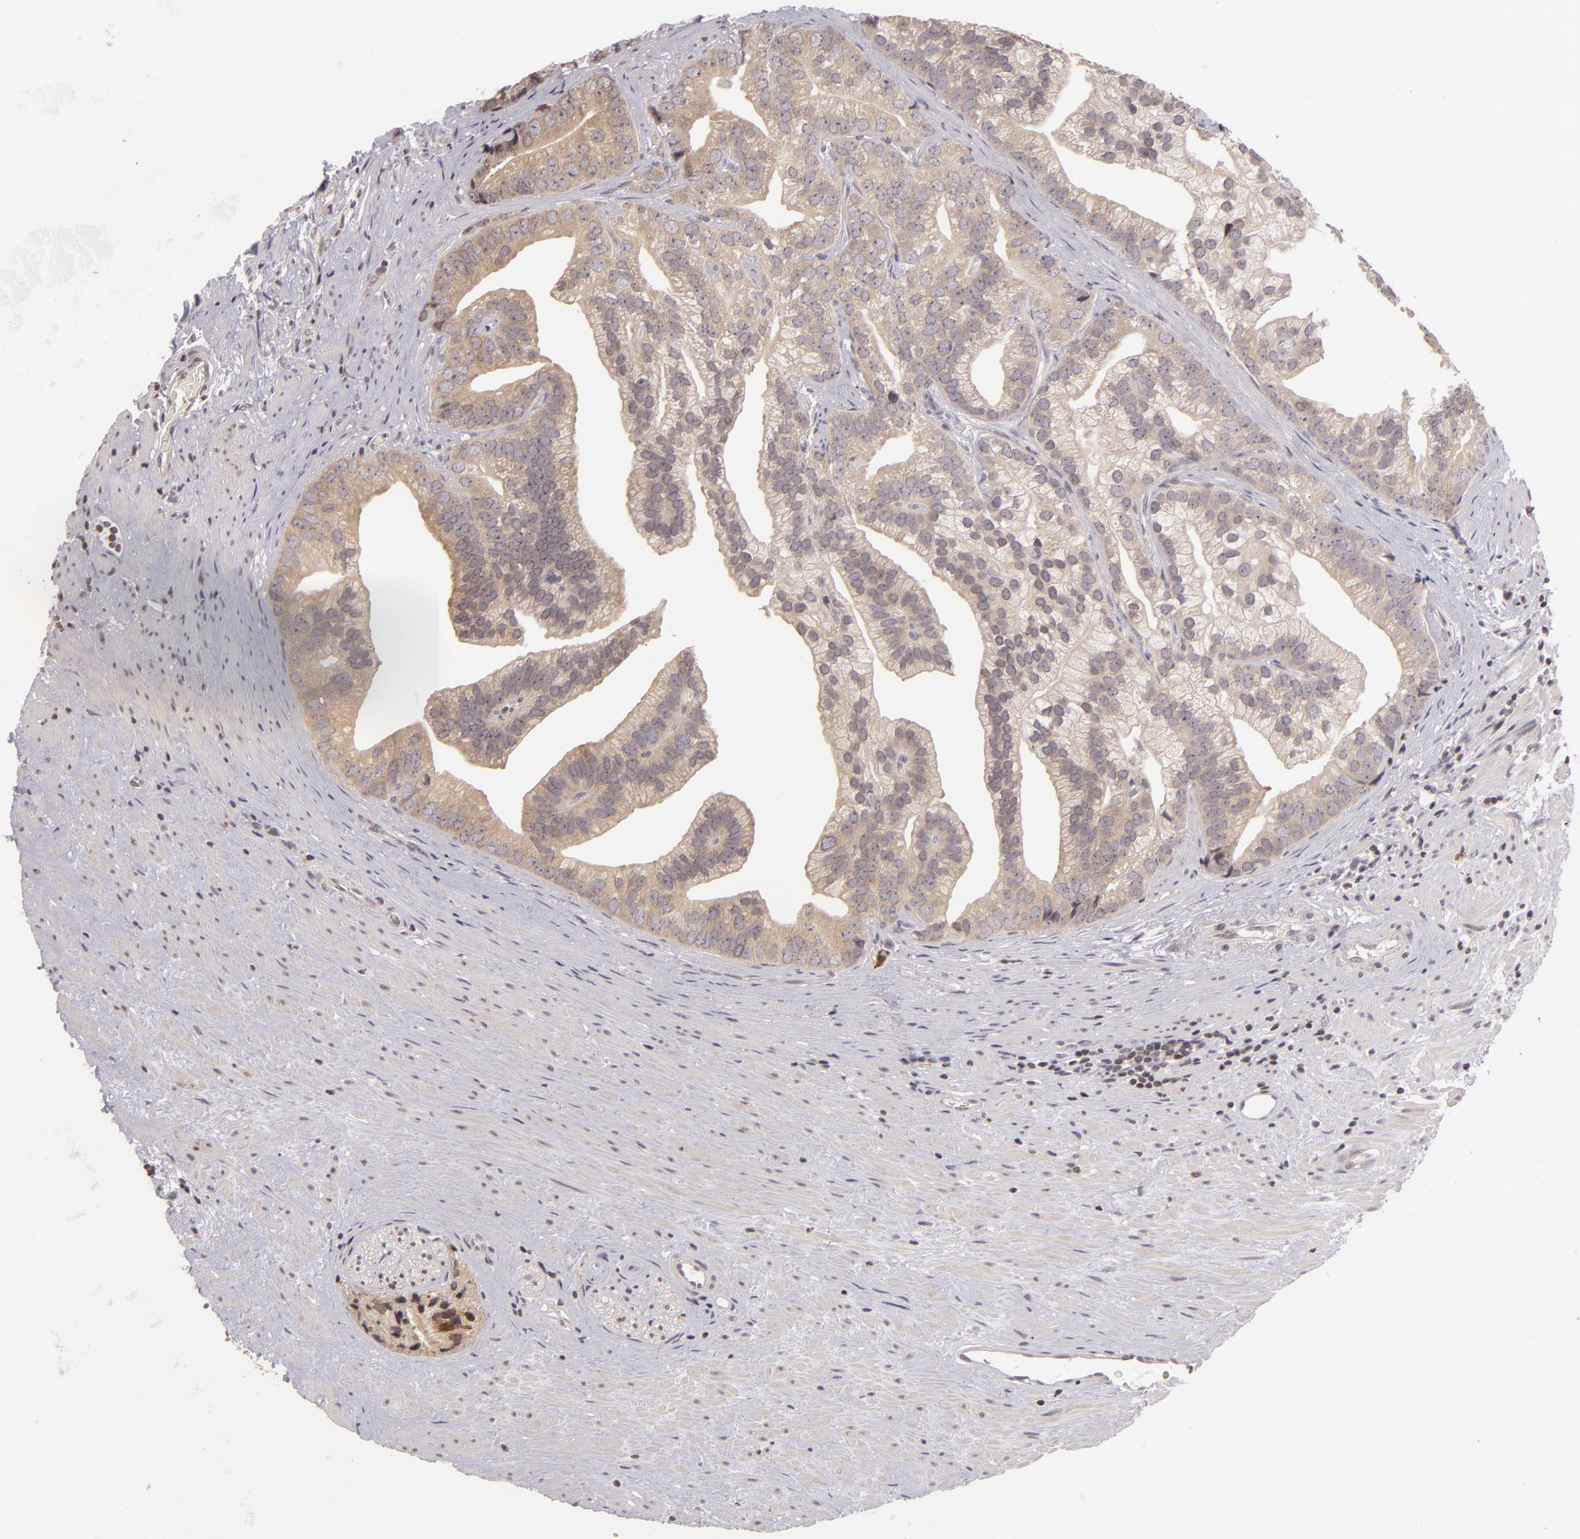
{"staining": {"intensity": "weak", "quantity": "<25%", "location": "nuclear"}, "tissue": "prostate cancer", "cell_type": "Tumor cells", "image_type": "cancer", "snomed": [{"axis": "morphology", "description": "Adenocarcinoma, Low grade"}, {"axis": "topography", "description": "Prostate"}], "caption": "The photomicrograph exhibits no staining of tumor cells in prostate cancer (low-grade adenocarcinoma).", "gene": "AKAP6", "patient": {"sex": "male", "age": 71}}